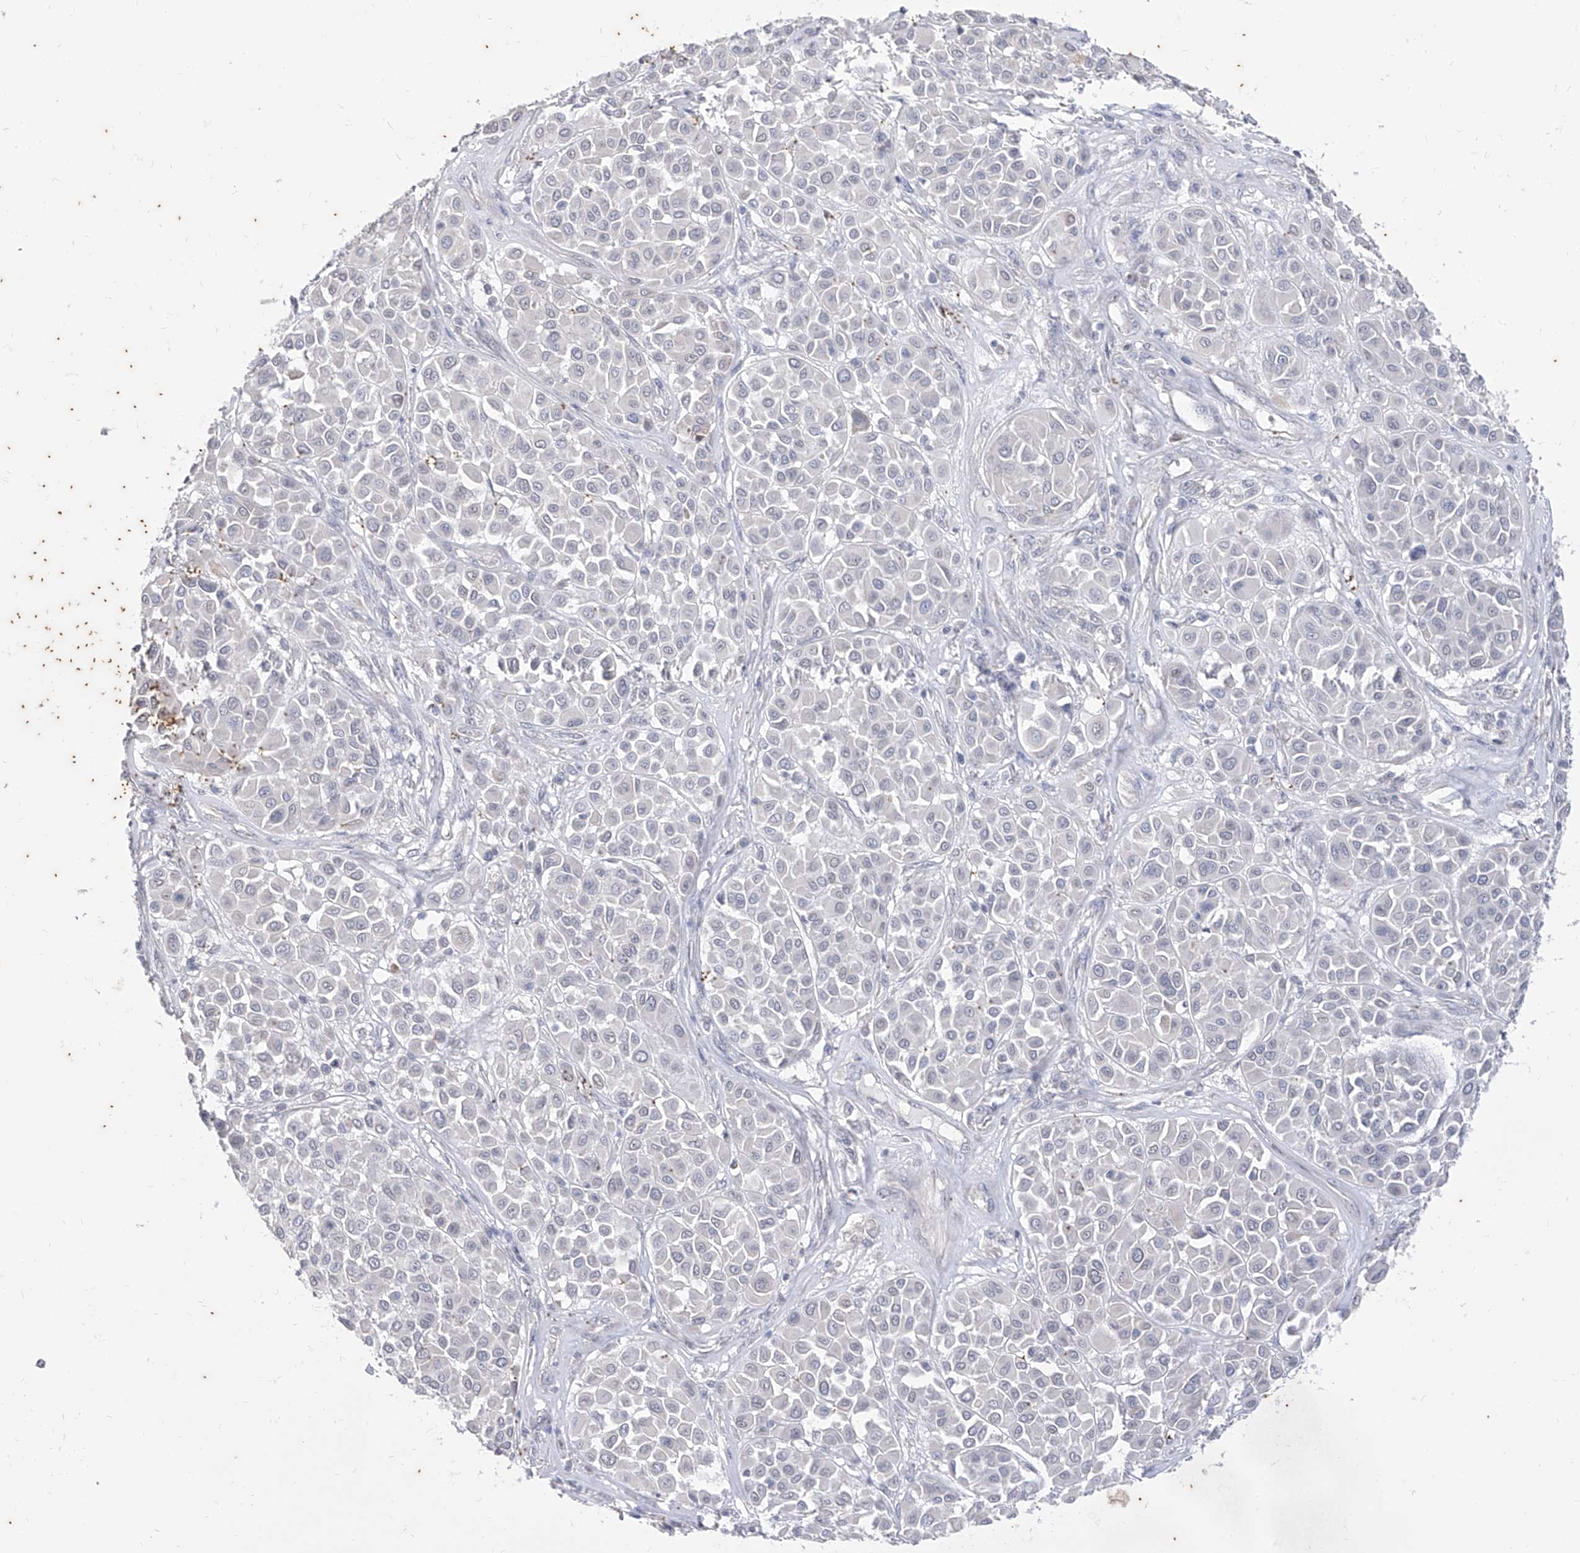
{"staining": {"intensity": "negative", "quantity": "none", "location": "none"}, "tissue": "melanoma", "cell_type": "Tumor cells", "image_type": "cancer", "snomed": [{"axis": "morphology", "description": "Malignant melanoma, Metastatic site"}, {"axis": "topography", "description": "Soft tissue"}], "caption": "High magnification brightfield microscopy of melanoma stained with DAB (brown) and counterstained with hematoxylin (blue): tumor cells show no significant expression. The staining was performed using DAB (3,3'-diaminobenzidine) to visualize the protein expression in brown, while the nuclei were stained in blue with hematoxylin (Magnification: 20x).", "gene": "PHF20L1", "patient": {"sex": "male", "age": 41}}